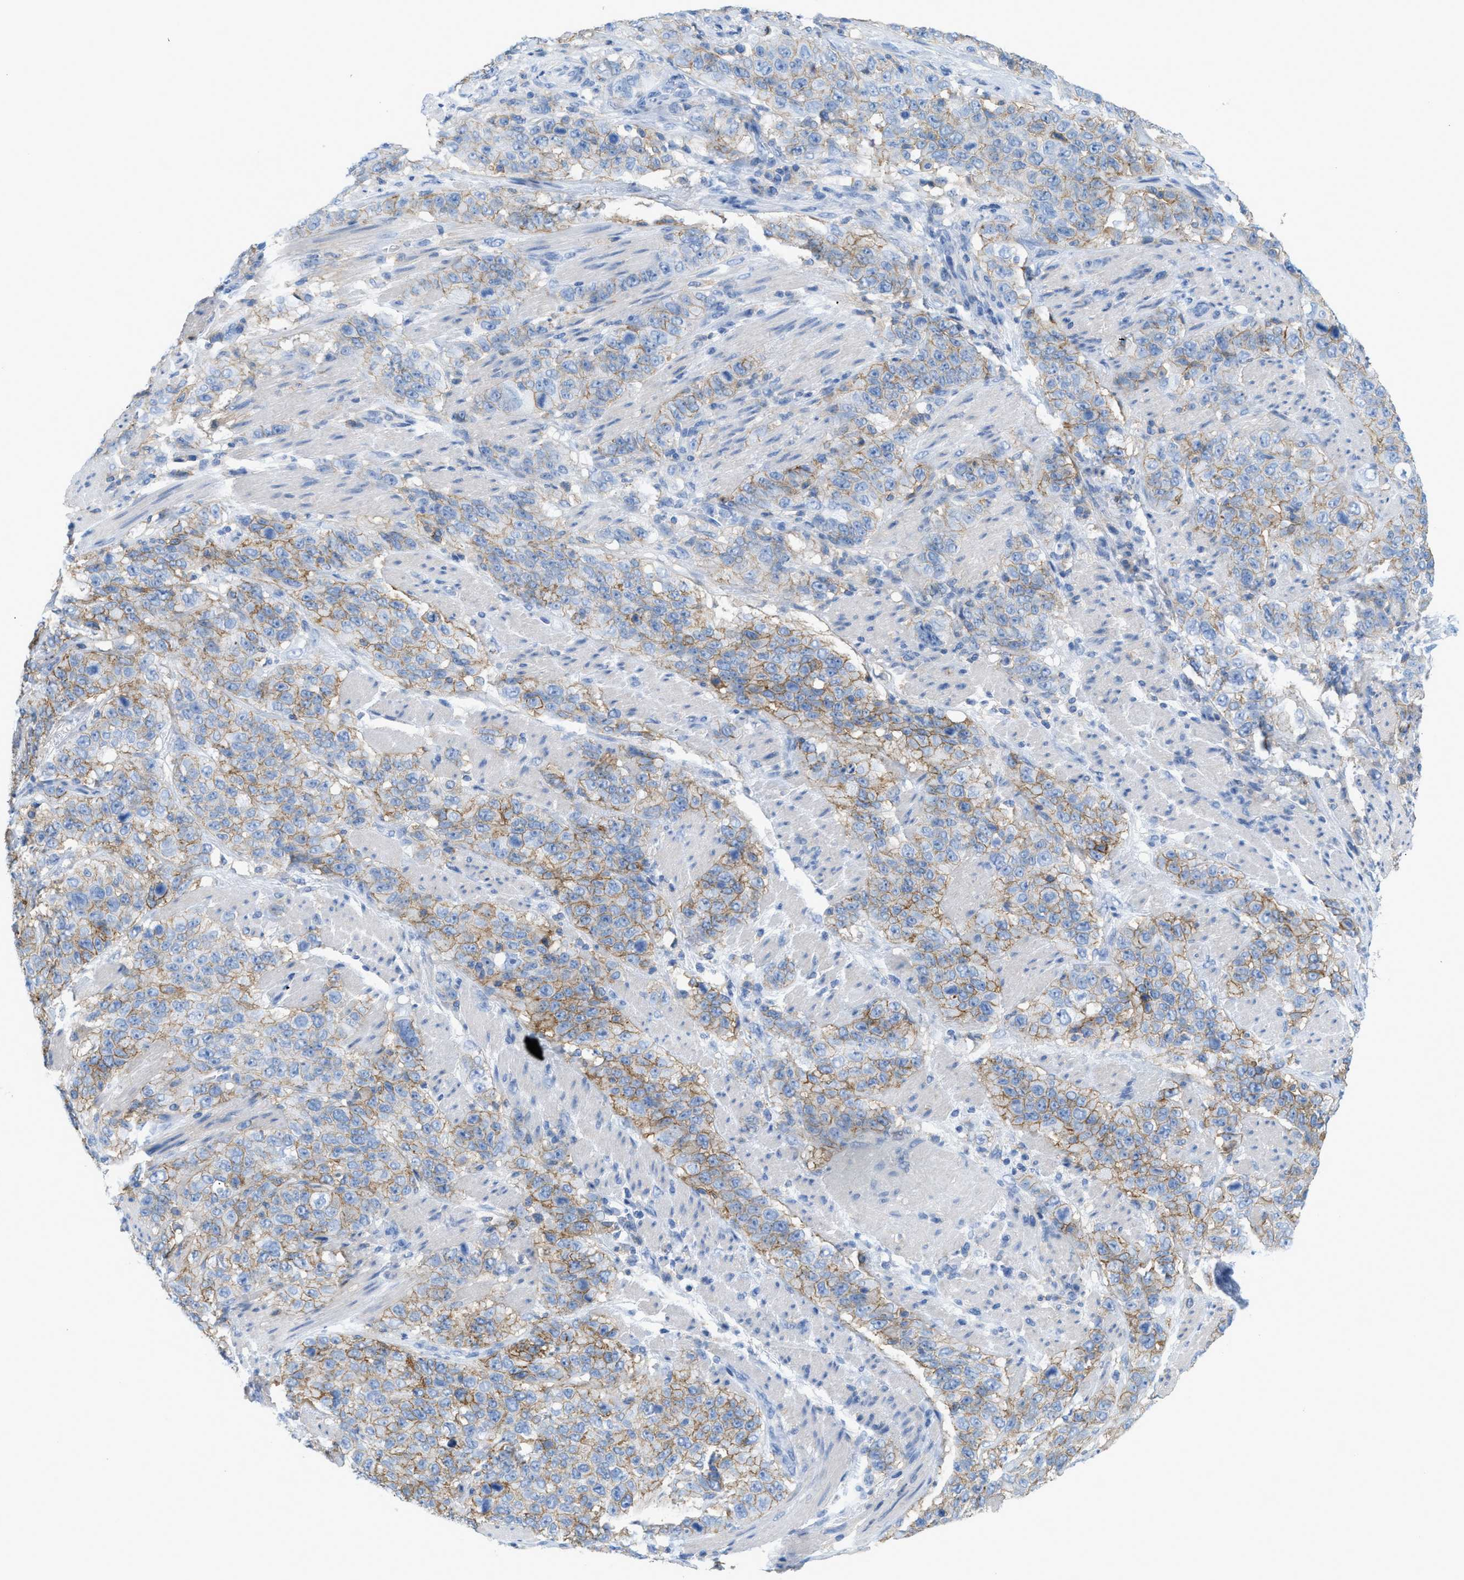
{"staining": {"intensity": "moderate", "quantity": "25%-75%", "location": "cytoplasmic/membranous"}, "tissue": "stomach cancer", "cell_type": "Tumor cells", "image_type": "cancer", "snomed": [{"axis": "morphology", "description": "Adenocarcinoma, NOS"}, {"axis": "topography", "description": "Stomach"}], "caption": "Protein staining shows moderate cytoplasmic/membranous positivity in approximately 25%-75% of tumor cells in stomach cancer (adenocarcinoma). Nuclei are stained in blue.", "gene": "SLC3A2", "patient": {"sex": "male", "age": 48}}